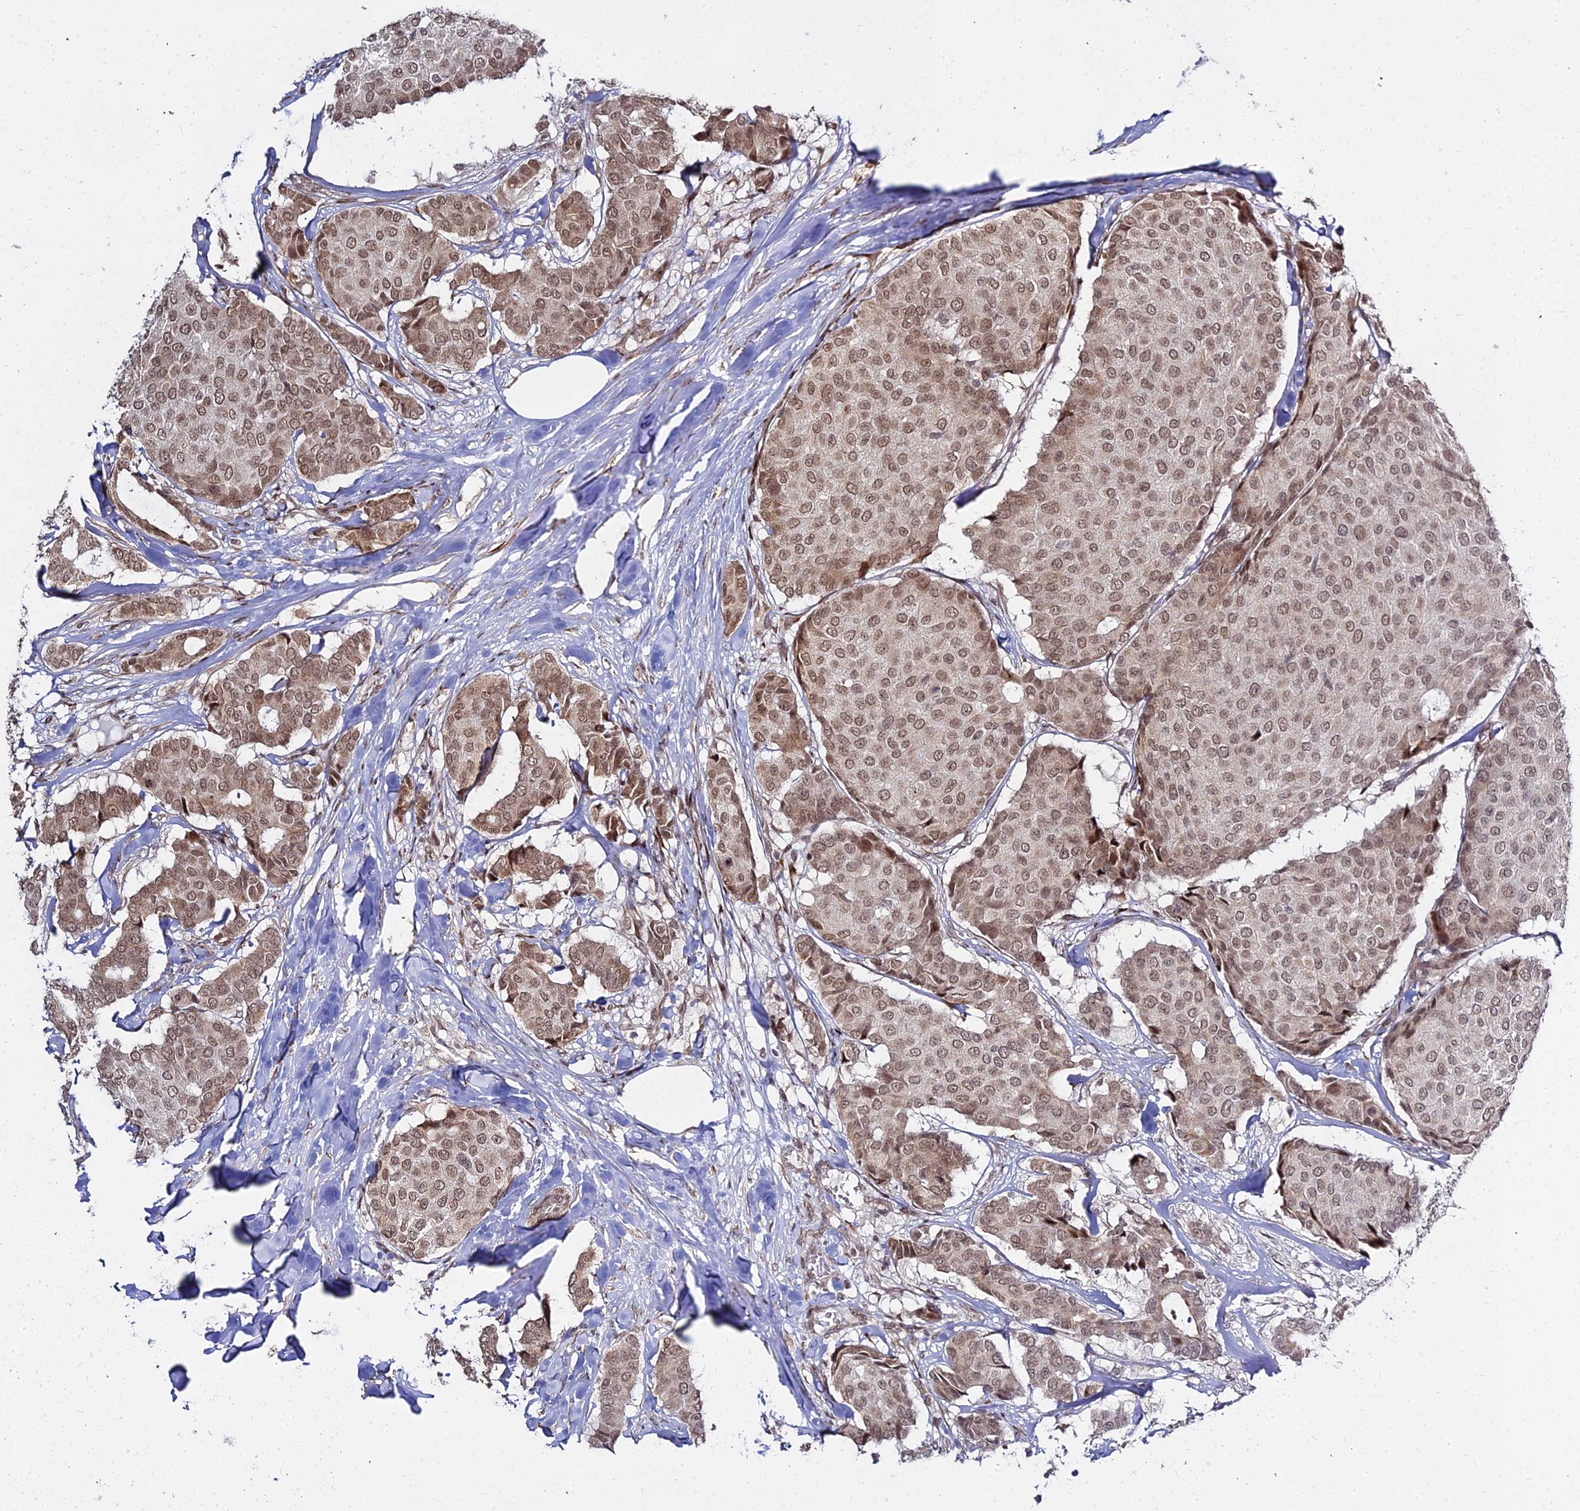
{"staining": {"intensity": "moderate", "quantity": ">75%", "location": "nuclear"}, "tissue": "breast cancer", "cell_type": "Tumor cells", "image_type": "cancer", "snomed": [{"axis": "morphology", "description": "Duct carcinoma"}, {"axis": "topography", "description": "Breast"}], "caption": "This histopathology image exhibits immunohistochemistry (IHC) staining of human breast cancer, with medium moderate nuclear staining in approximately >75% of tumor cells.", "gene": "ABCA2", "patient": {"sex": "female", "age": 75}}